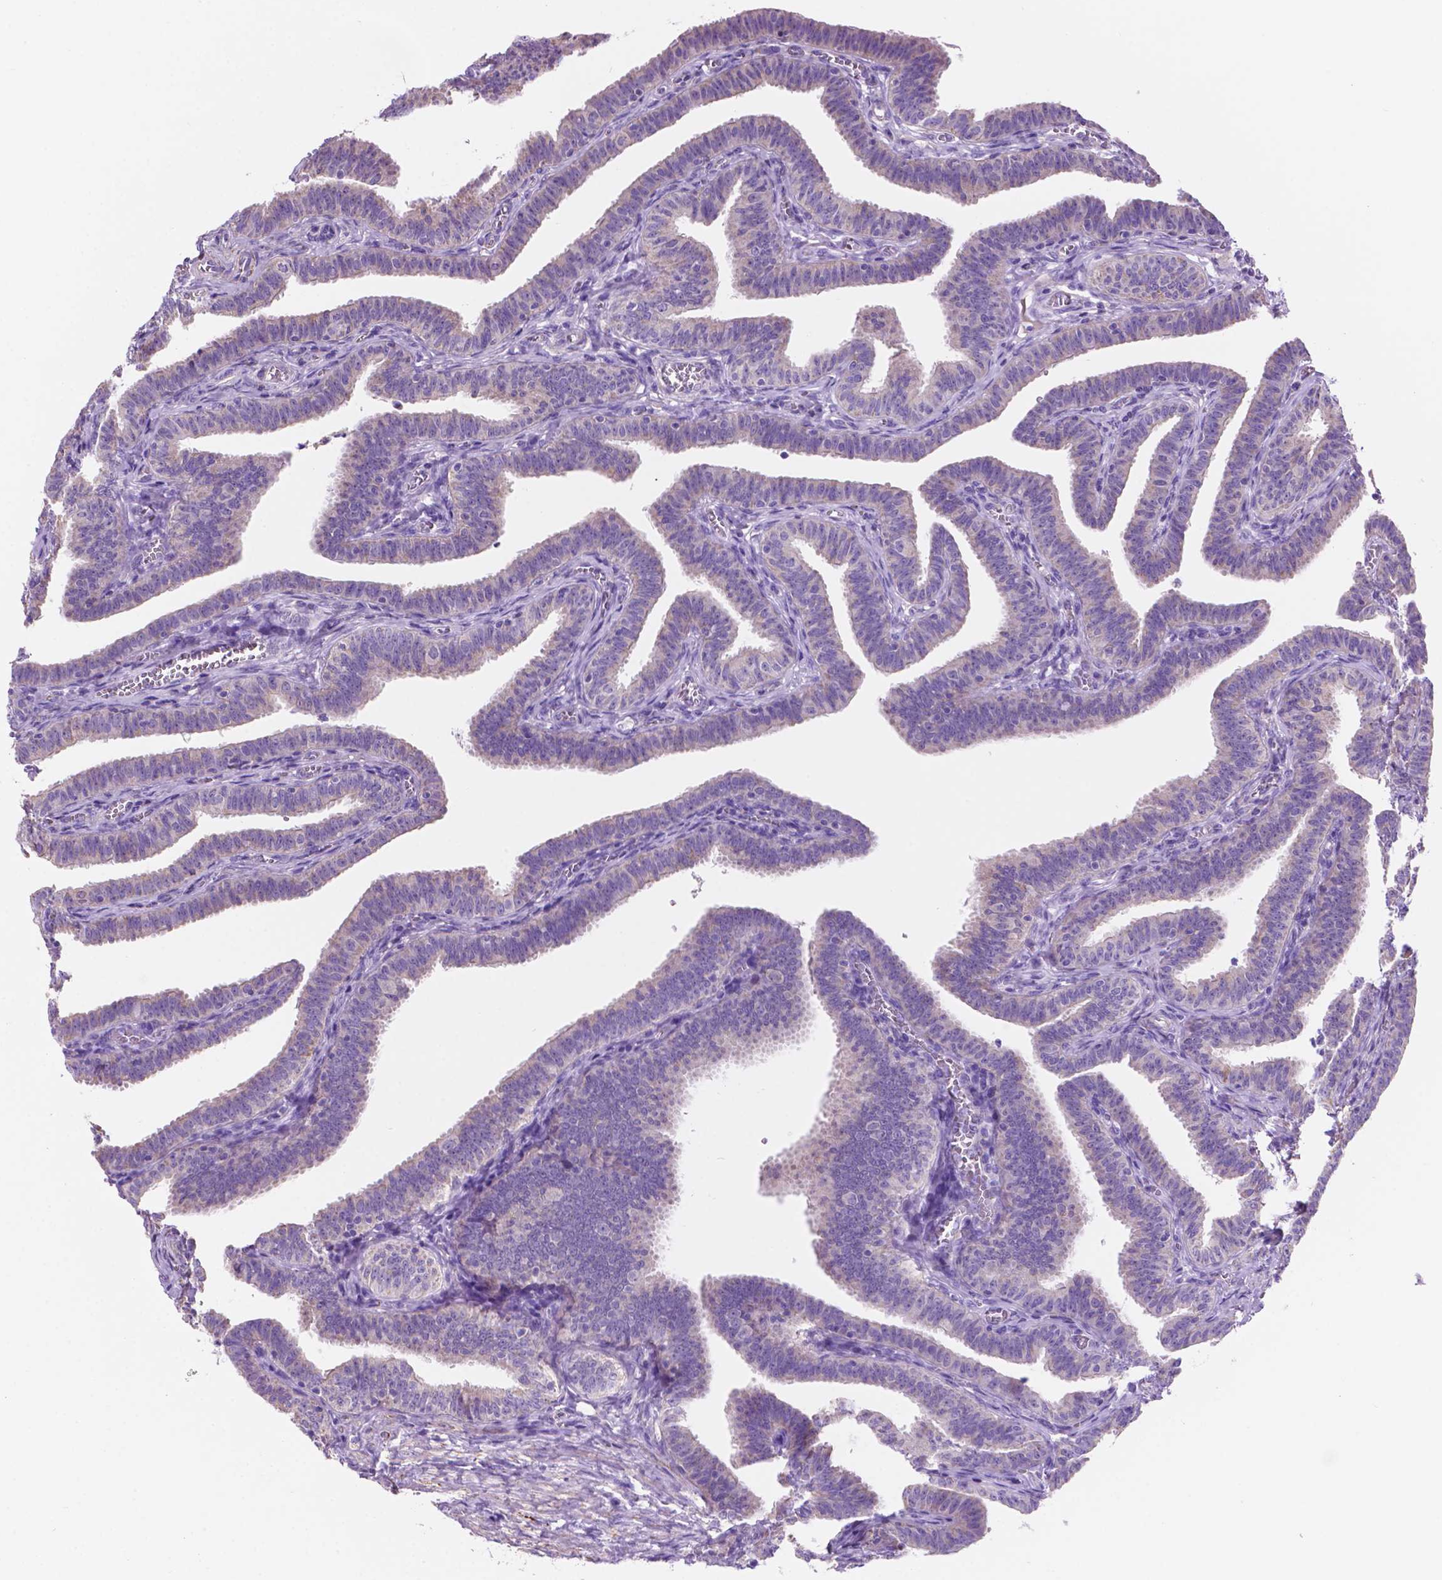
{"staining": {"intensity": "weak", "quantity": "<25%", "location": "cytoplasmic/membranous"}, "tissue": "fallopian tube", "cell_type": "Glandular cells", "image_type": "normal", "snomed": [{"axis": "morphology", "description": "Normal tissue, NOS"}, {"axis": "topography", "description": "Fallopian tube"}], "caption": "Glandular cells are negative for protein expression in unremarkable human fallopian tube. The staining is performed using DAB (3,3'-diaminobenzidine) brown chromogen with nuclei counter-stained in using hematoxylin.", "gene": "TRPV5", "patient": {"sex": "female", "age": 25}}